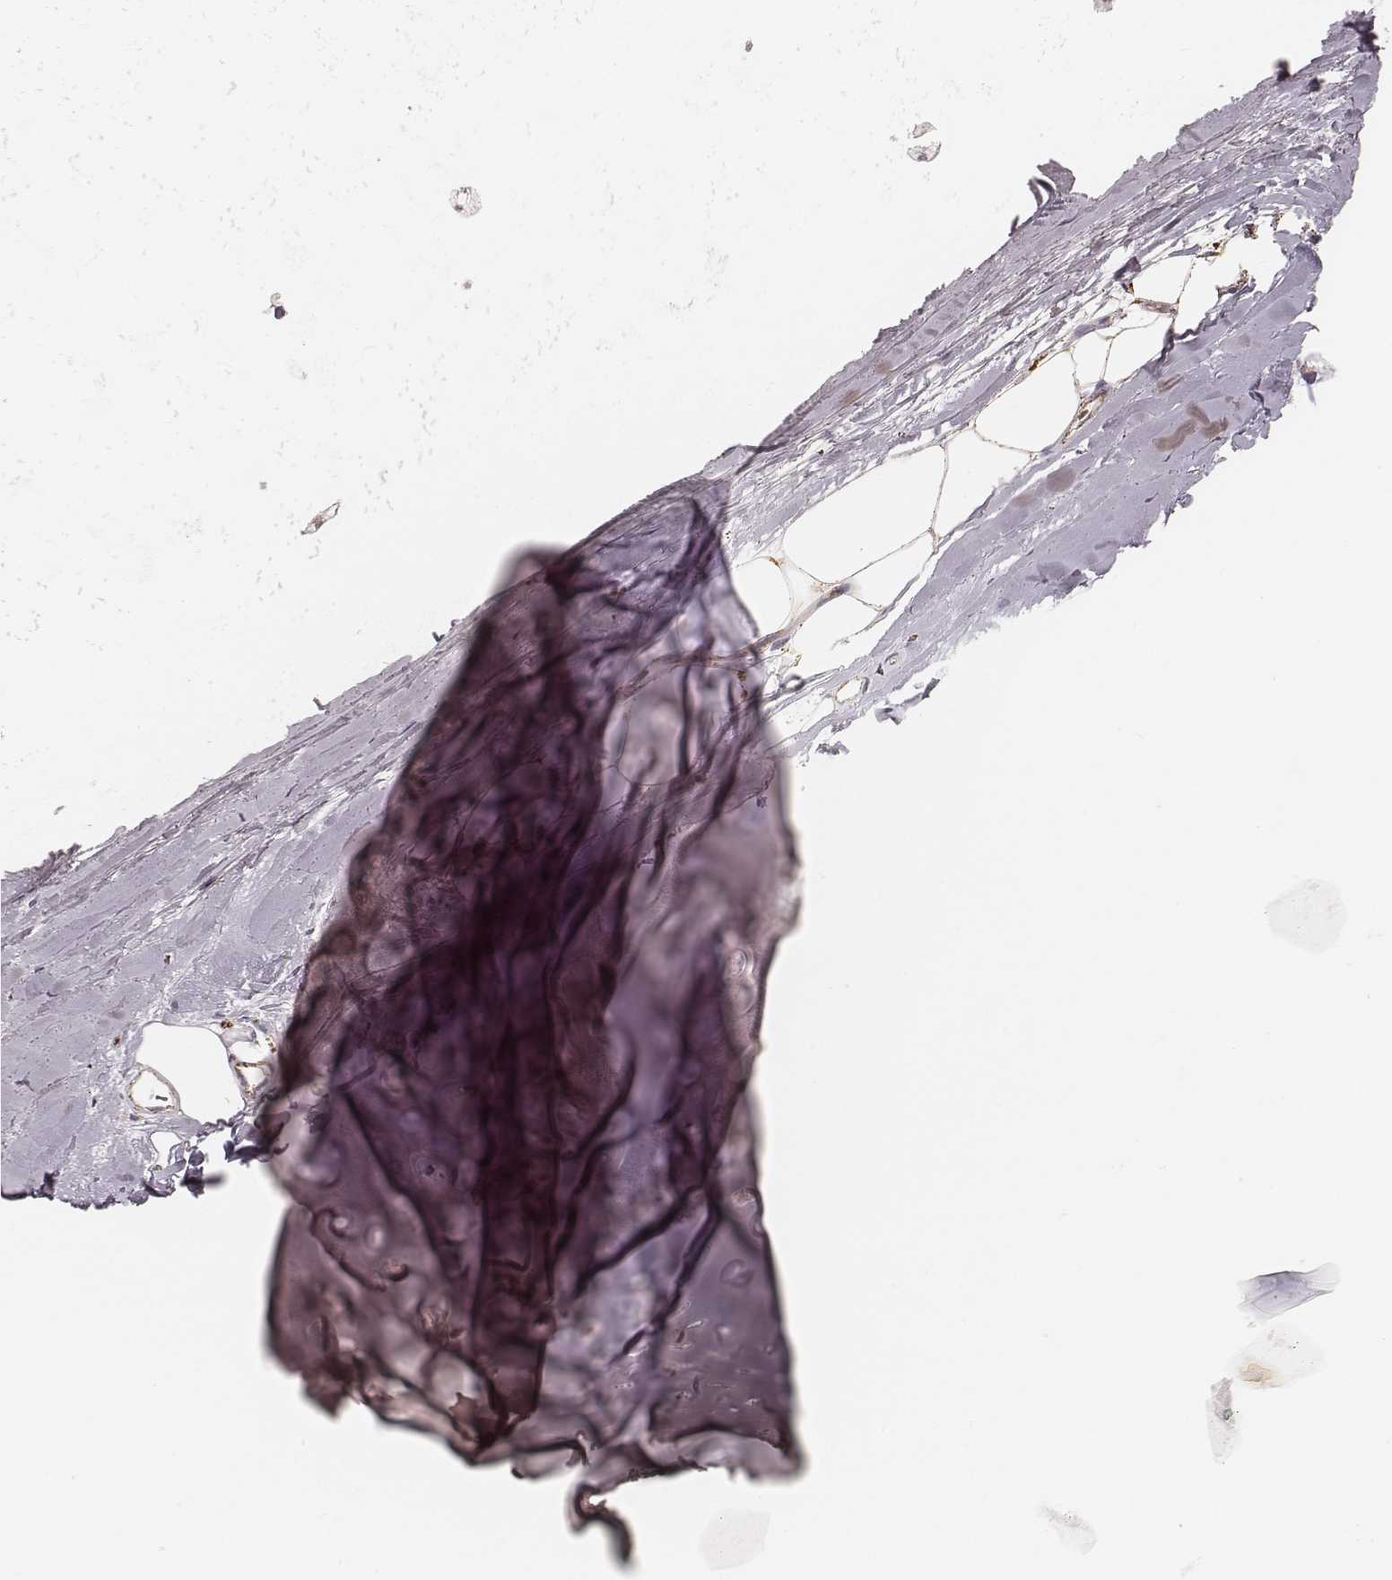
{"staining": {"intensity": "strong", "quantity": ">75%", "location": "cytoplasmic/membranous"}, "tissue": "adipose tissue", "cell_type": "Adipocytes", "image_type": "normal", "snomed": [{"axis": "morphology", "description": "Normal tissue, NOS"}, {"axis": "topography", "description": "Lymph node"}, {"axis": "topography", "description": "Bronchus"}], "caption": "IHC micrograph of unremarkable adipose tissue: human adipose tissue stained using IHC reveals high levels of strong protein expression localized specifically in the cytoplasmic/membranous of adipocytes, appearing as a cytoplasmic/membranous brown color.", "gene": "CS", "patient": {"sex": "female", "age": 70}}